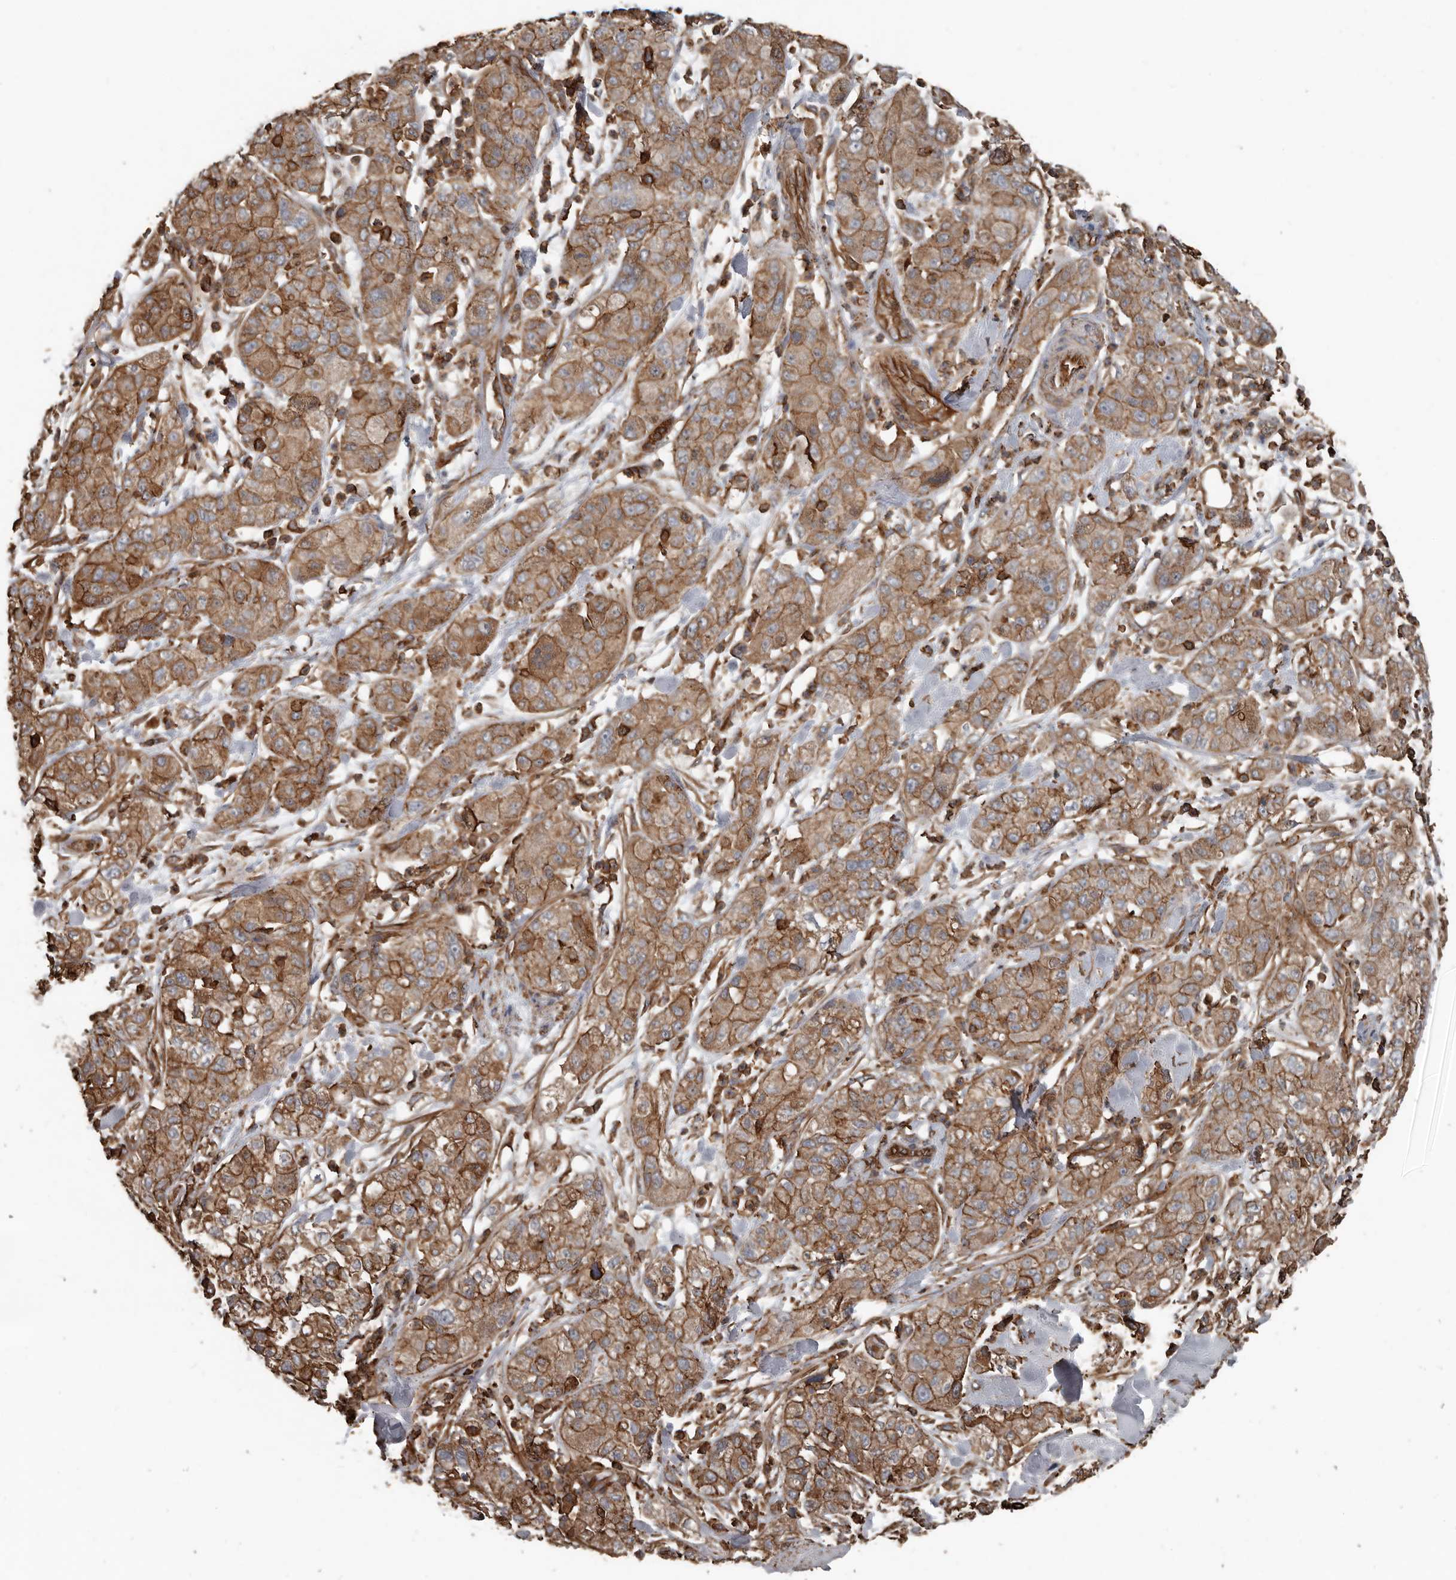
{"staining": {"intensity": "moderate", "quantity": ">75%", "location": "cytoplasmic/membranous"}, "tissue": "pancreatic cancer", "cell_type": "Tumor cells", "image_type": "cancer", "snomed": [{"axis": "morphology", "description": "Adenocarcinoma, NOS"}, {"axis": "topography", "description": "Pancreas"}], "caption": "The micrograph demonstrates immunohistochemical staining of pancreatic adenocarcinoma. There is moderate cytoplasmic/membranous staining is present in approximately >75% of tumor cells.", "gene": "DENND6B", "patient": {"sex": "female", "age": 78}}